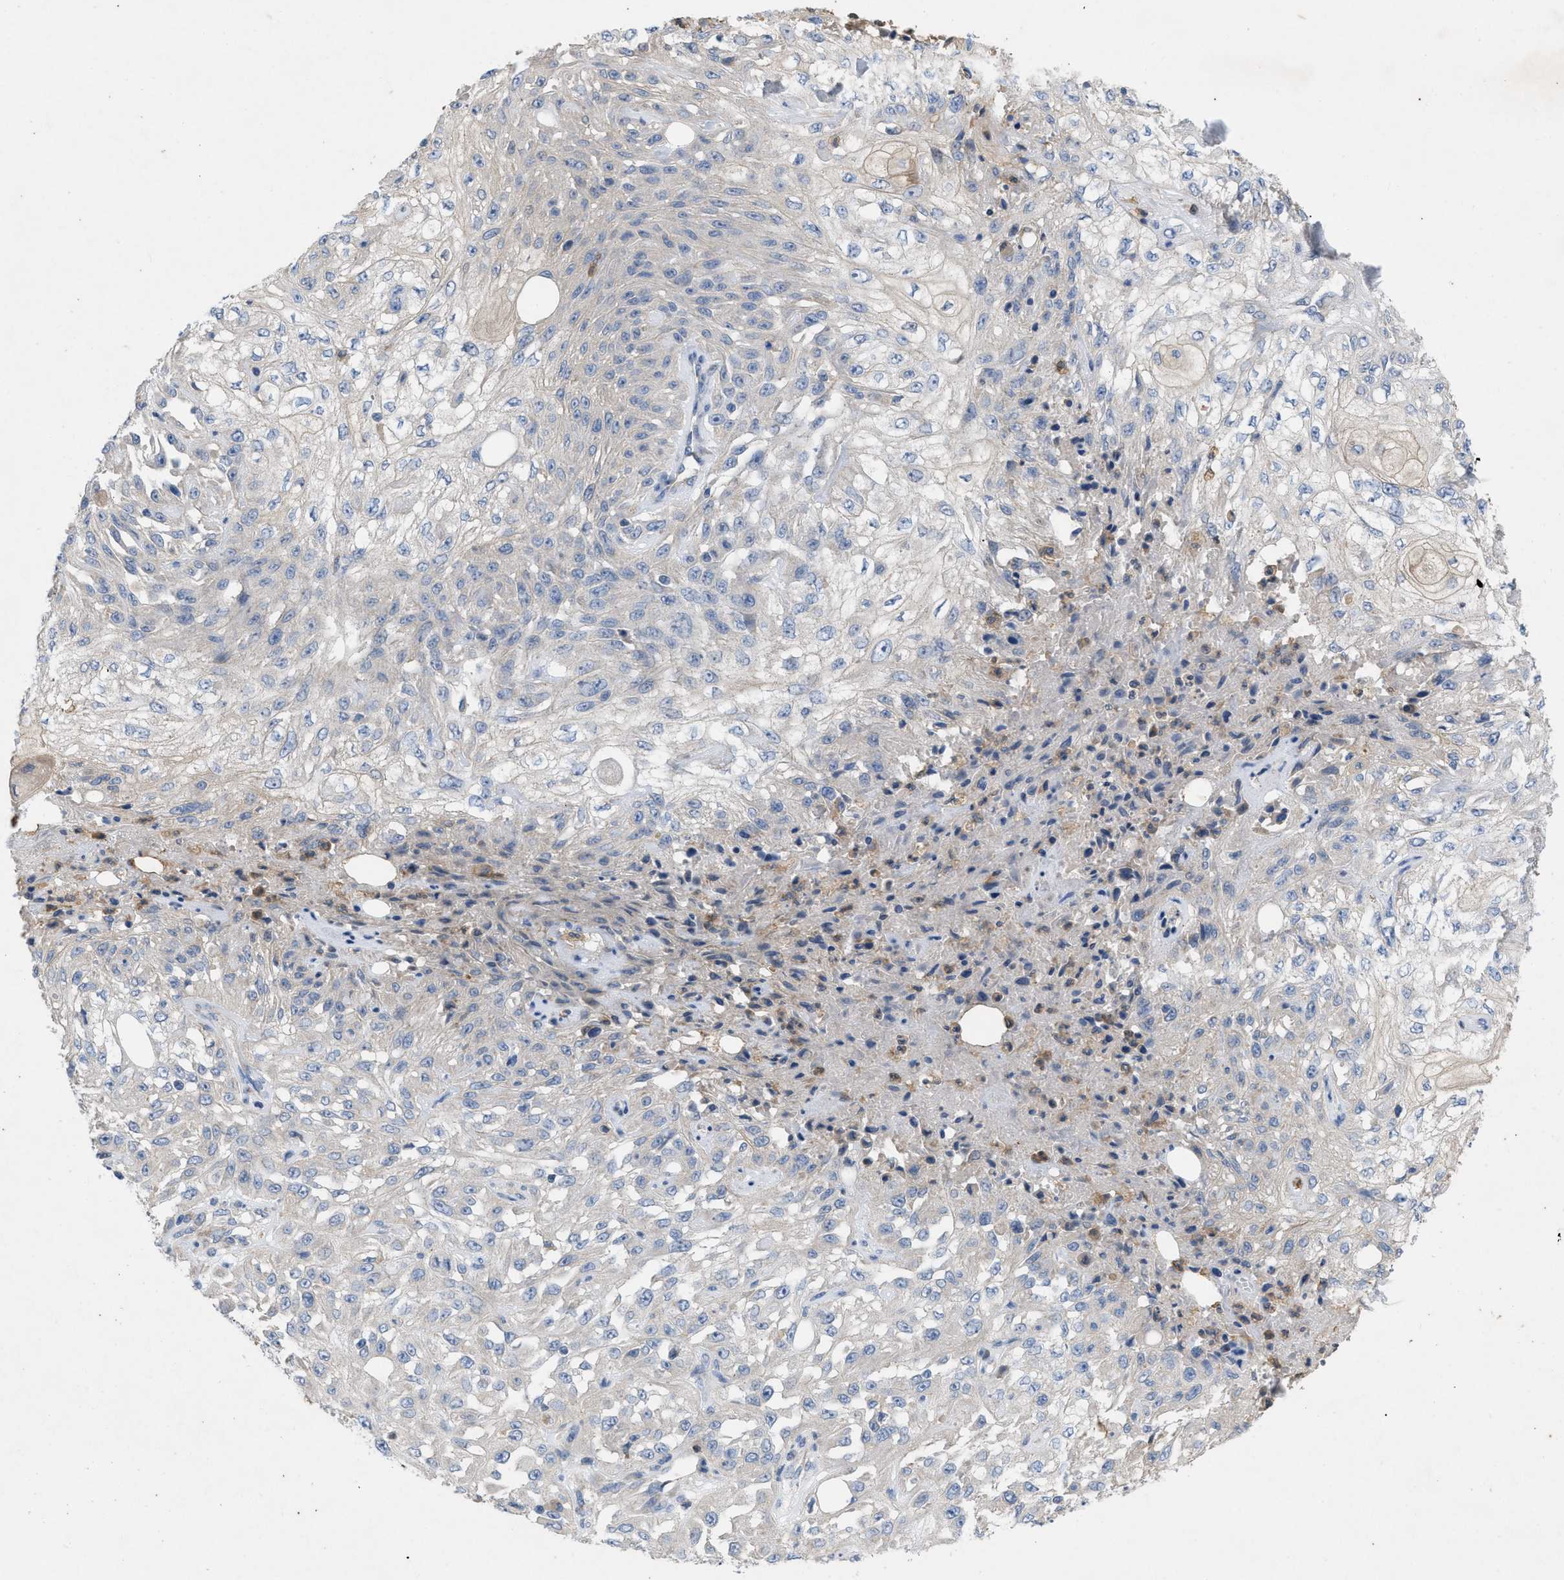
{"staining": {"intensity": "negative", "quantity": "none", "location": "none"}, "tissue": "skin cancer", "cell_type": "Tumor cells", "image_type": "cancer", "snomed": [{"axis": "morphology", "description": "Squamous cell carcinoma, NOS"}, {"axis": "morphology", "description": "Squamous cell carcinoma, metastatic, NOS"}, {"axis": "topography", "description": "Skin"}, {"axis": "topography", "description": "Lymph node"}], "caption": "Immunohistochemical staining of human squamous cell carcinoma (skin) exhibits no significant positivity in tumor cells.", "gene": "PLPPR5", "patient": {"sex": "male", "age": 75}}